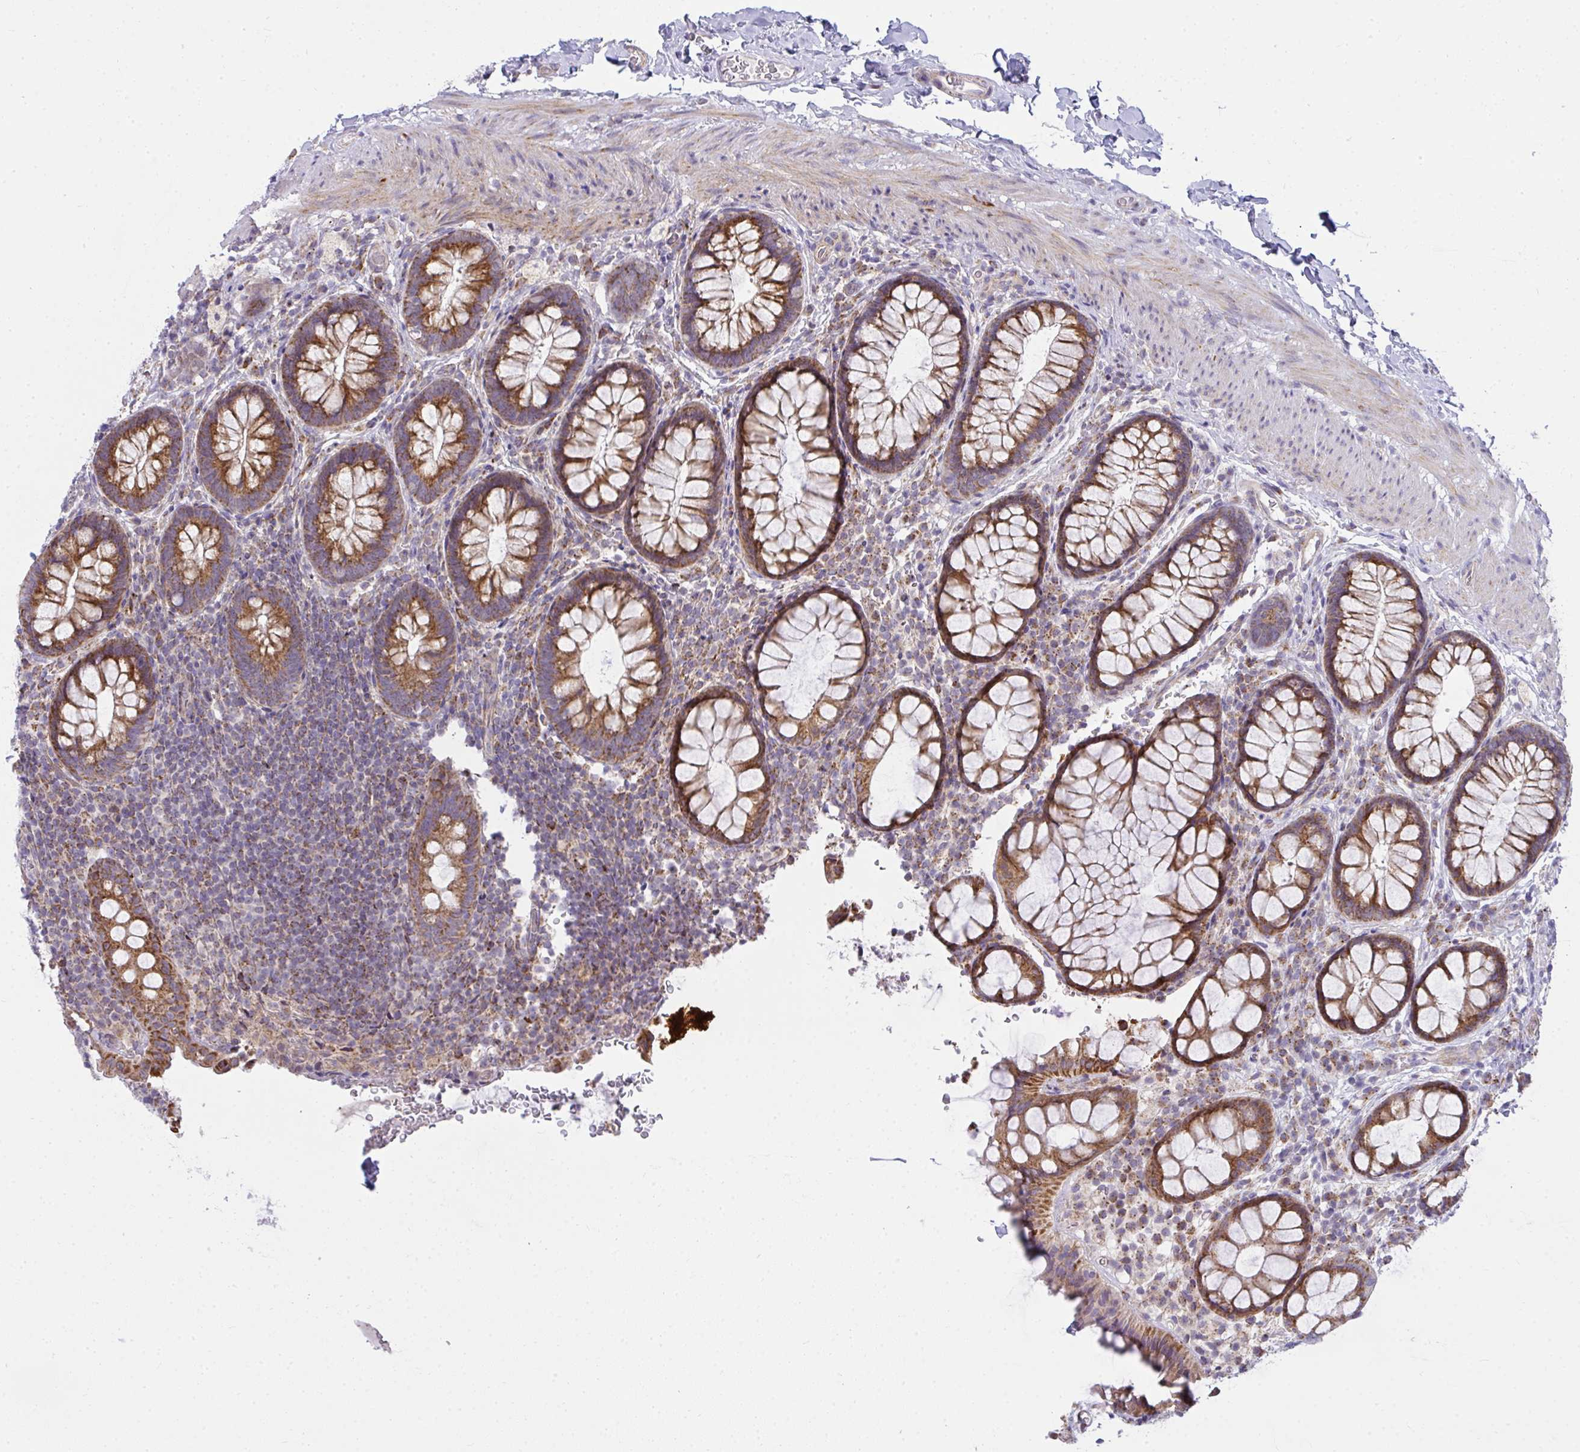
{"staining": {"intensity": "strong", "quantity": ">75%", "location": "cytoplasmic/membranous"}, "tissue": "rectum", "cell_type": "Glandular cells", "image_type": "normal", "snomed": [{"axis": "morphology", "description": "Normal tissue, NOS"}, {"axis": "topography", "description": "Rectum"}, {"axis": "topography", "description": "Peripheral nerve tissue"}], "caption": "Brown immunohistochemical staining in benign rectum shows strong cytoplasmic/membranous expression in about >75% of glandular cells.", "gene": "SRRM4", "patient": {"sex": "female", "age": 69}}